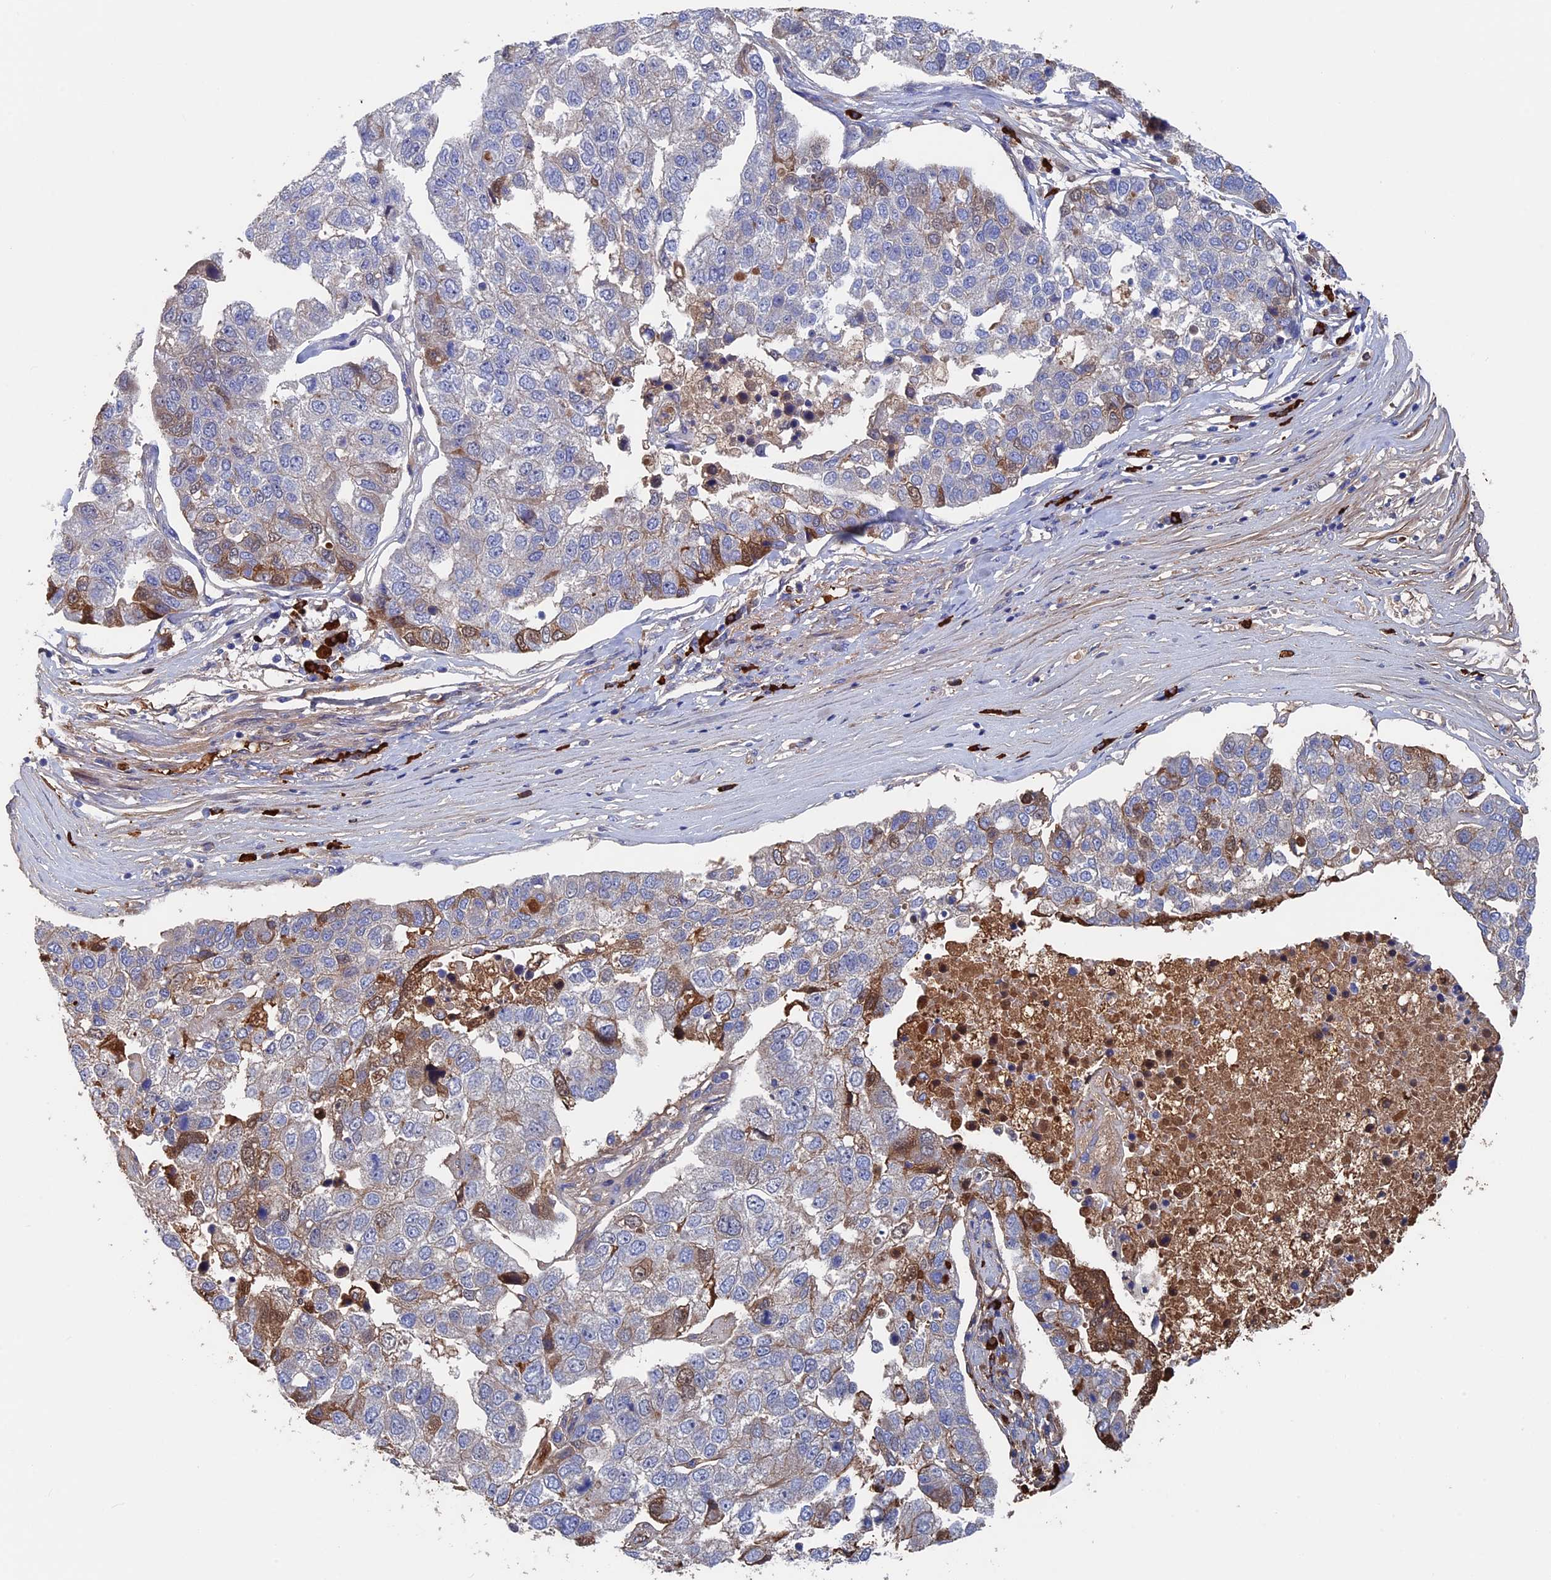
{"staining": {"intensity": "moderate", "quantity": "<25%", "location": "cytoplasmic/membranous"}, "tissue": "pancreatic cancer", "cell_type": "Tumor cells", "image_type": "cancer", "snomed": [{"axis": "morphology", "description": "Adenocarcinoma, NOS"}, {"axis": "topography", "description": "Pancreas"}], "caption": "Pancreatic adenocarcinoma stained with immunohistochemistry displays moderate cytoplasmic/membranous staining in about <25% of tumor cells.", "gene": "RPUSD1", "patient": {"sex": "female", "age": 61}}